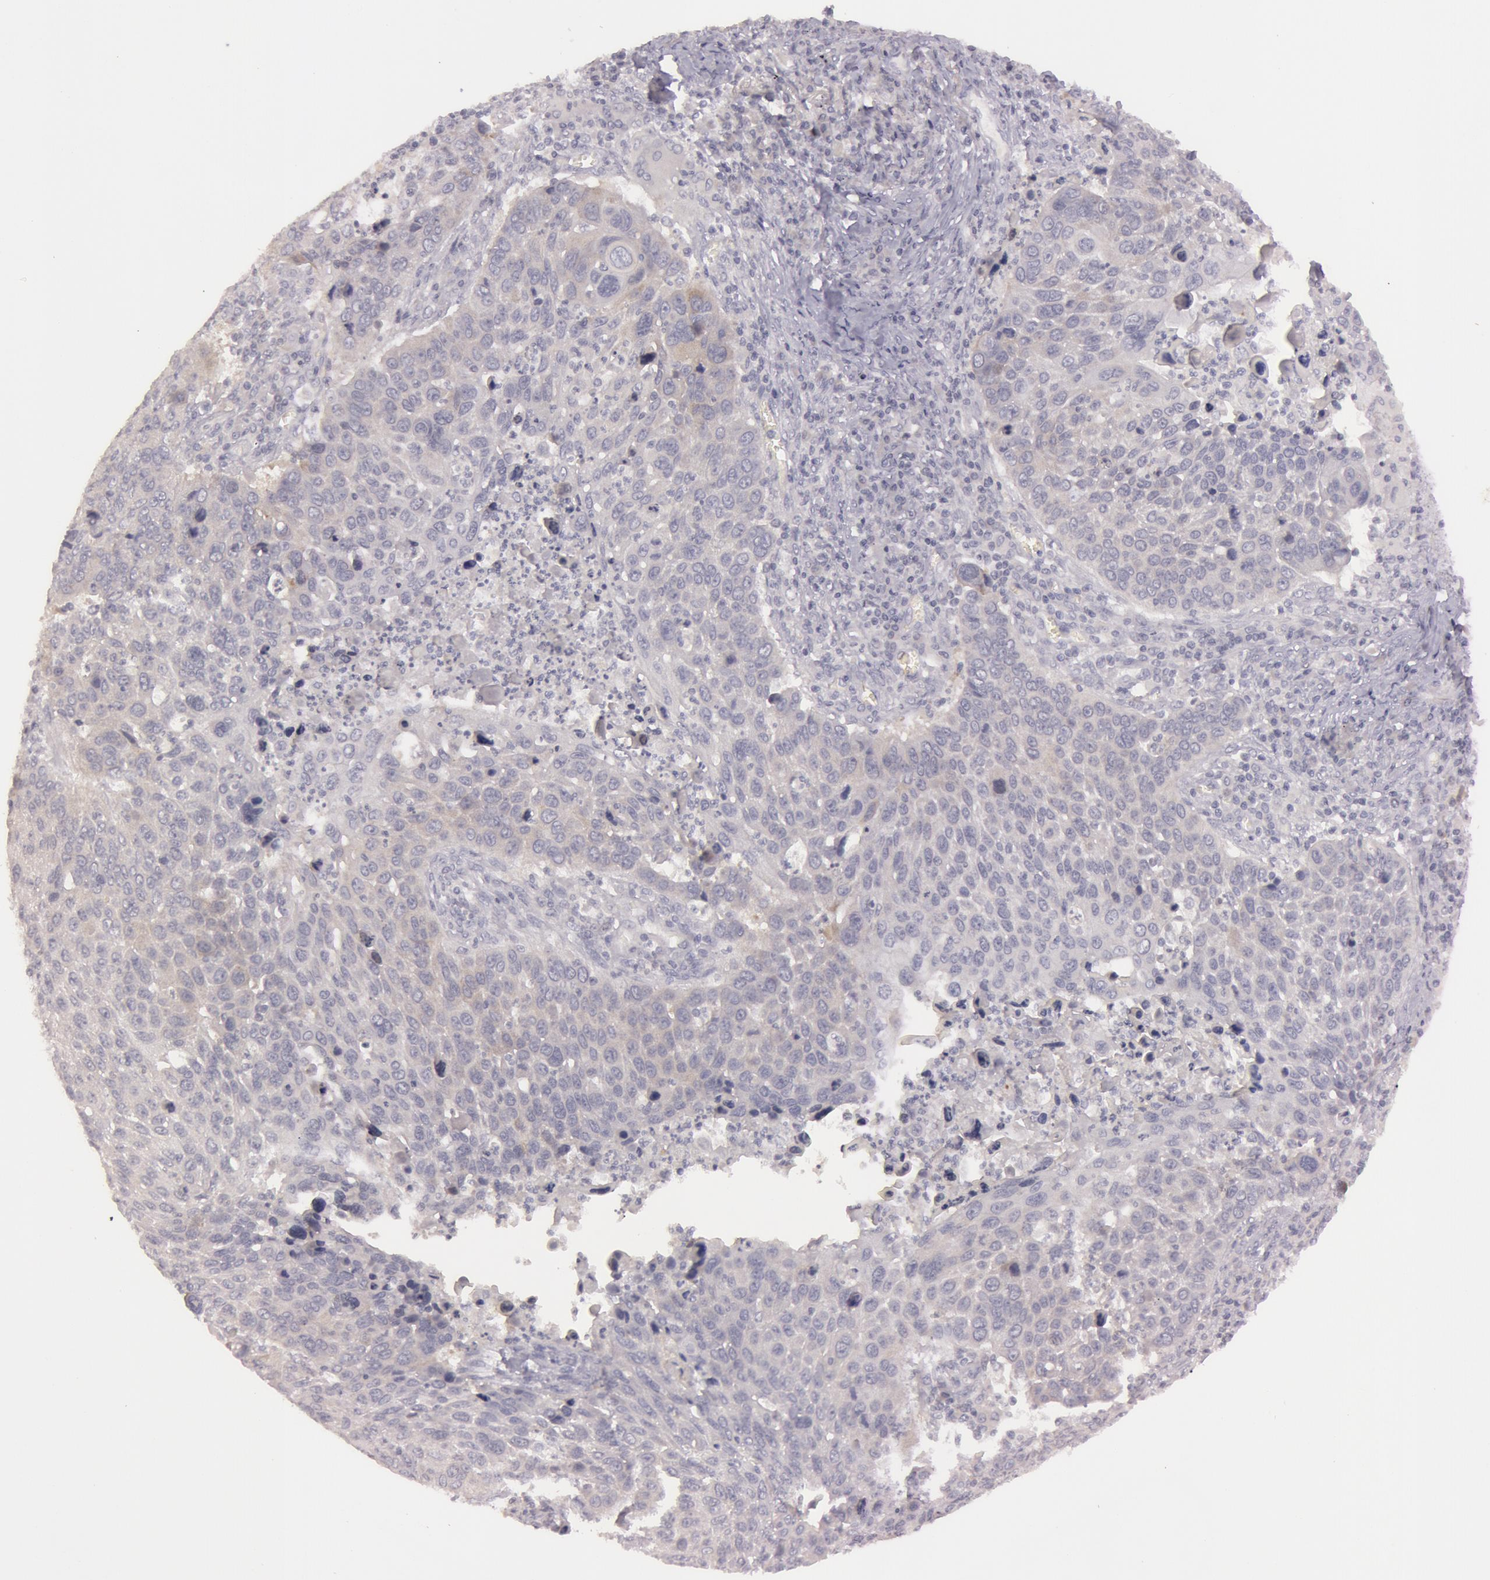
{"staining": {"intensity": "weak", "quantity": "<25%", "location": "cytoplasmic/membranous"}, "tissue": "lung cancer", "cell_type": "Tumor cells", "image_type": "cancer", "snomed": [{"axis": "morphology", "description": "Squamous cell carcinoma, NOS"}, {"axis": "topography", "description": "Lung"}], "caption": "Image shows no protein positivity in tumor cells of lung cancer (squamous cell carcinoma) tissue. Nuclei are stained in blue.", "gene": "MXRA5", "patient": {"sex": "male", "age": 68}}